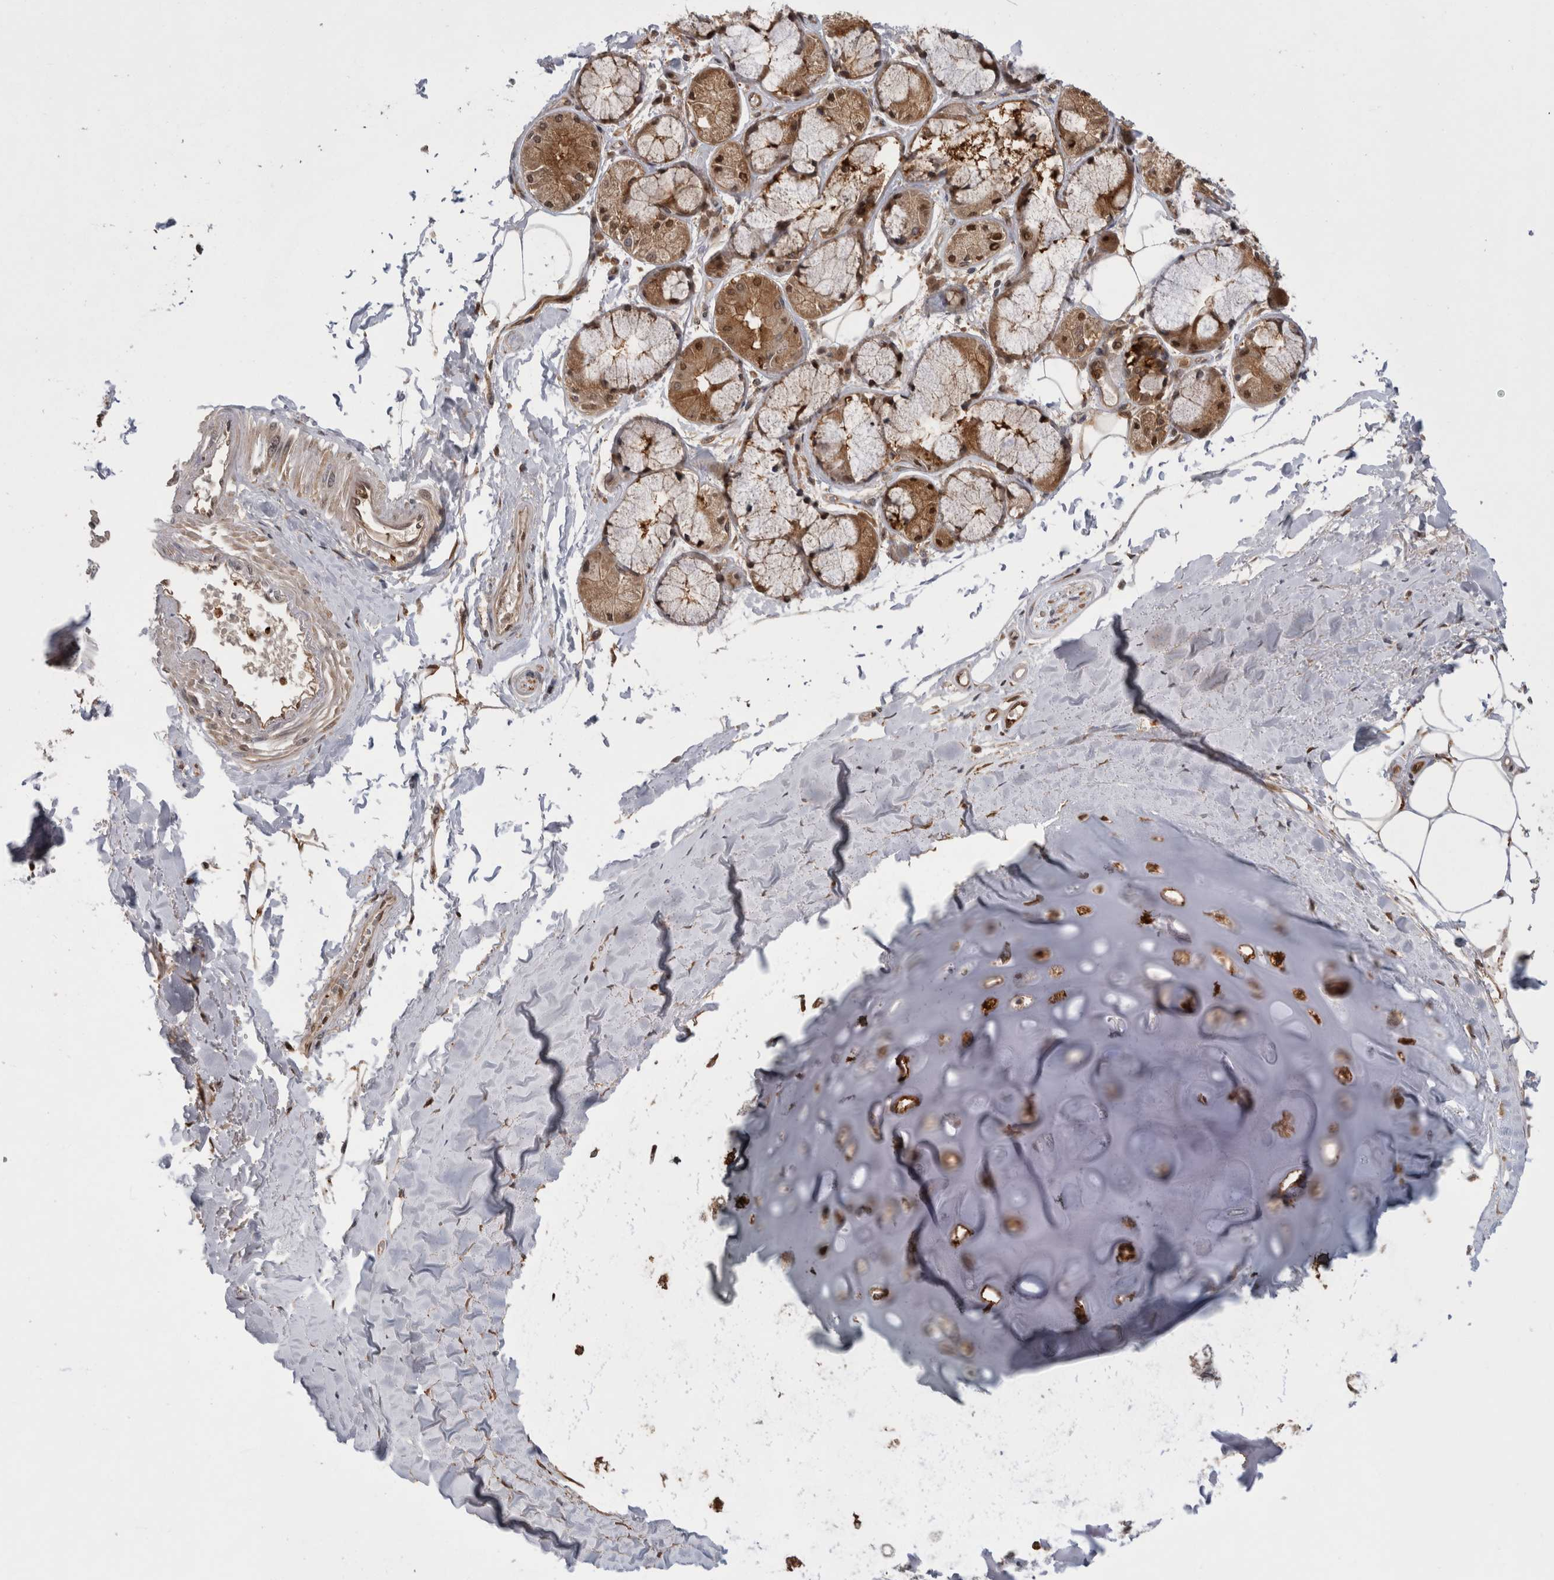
{"staining": {"intensity": "moderate", "quantity": "25%-75%", "location": "cytoplasmic/membranous"}, "tissue": "adipose tissue", "cell_type": "Adipocytes", "image_type": "normal", "snomed": [{"axis": "morphology", "description": "Normal tissue, NOS"}, {"axis": "topography", "description": "Bronchus"}], "caption": "Immunohistochemical staining of benign adipose tissue displays moderate cytoplasmic/membranous protein expression in approximately 25%-75% of adipocytes. (Stains: DAB in brown, nuclei in blue, Microscopy: brightfield microscopy at high magnification).", "gene": "ASTN2", "patient": {"sex": "male", "age": 66}}